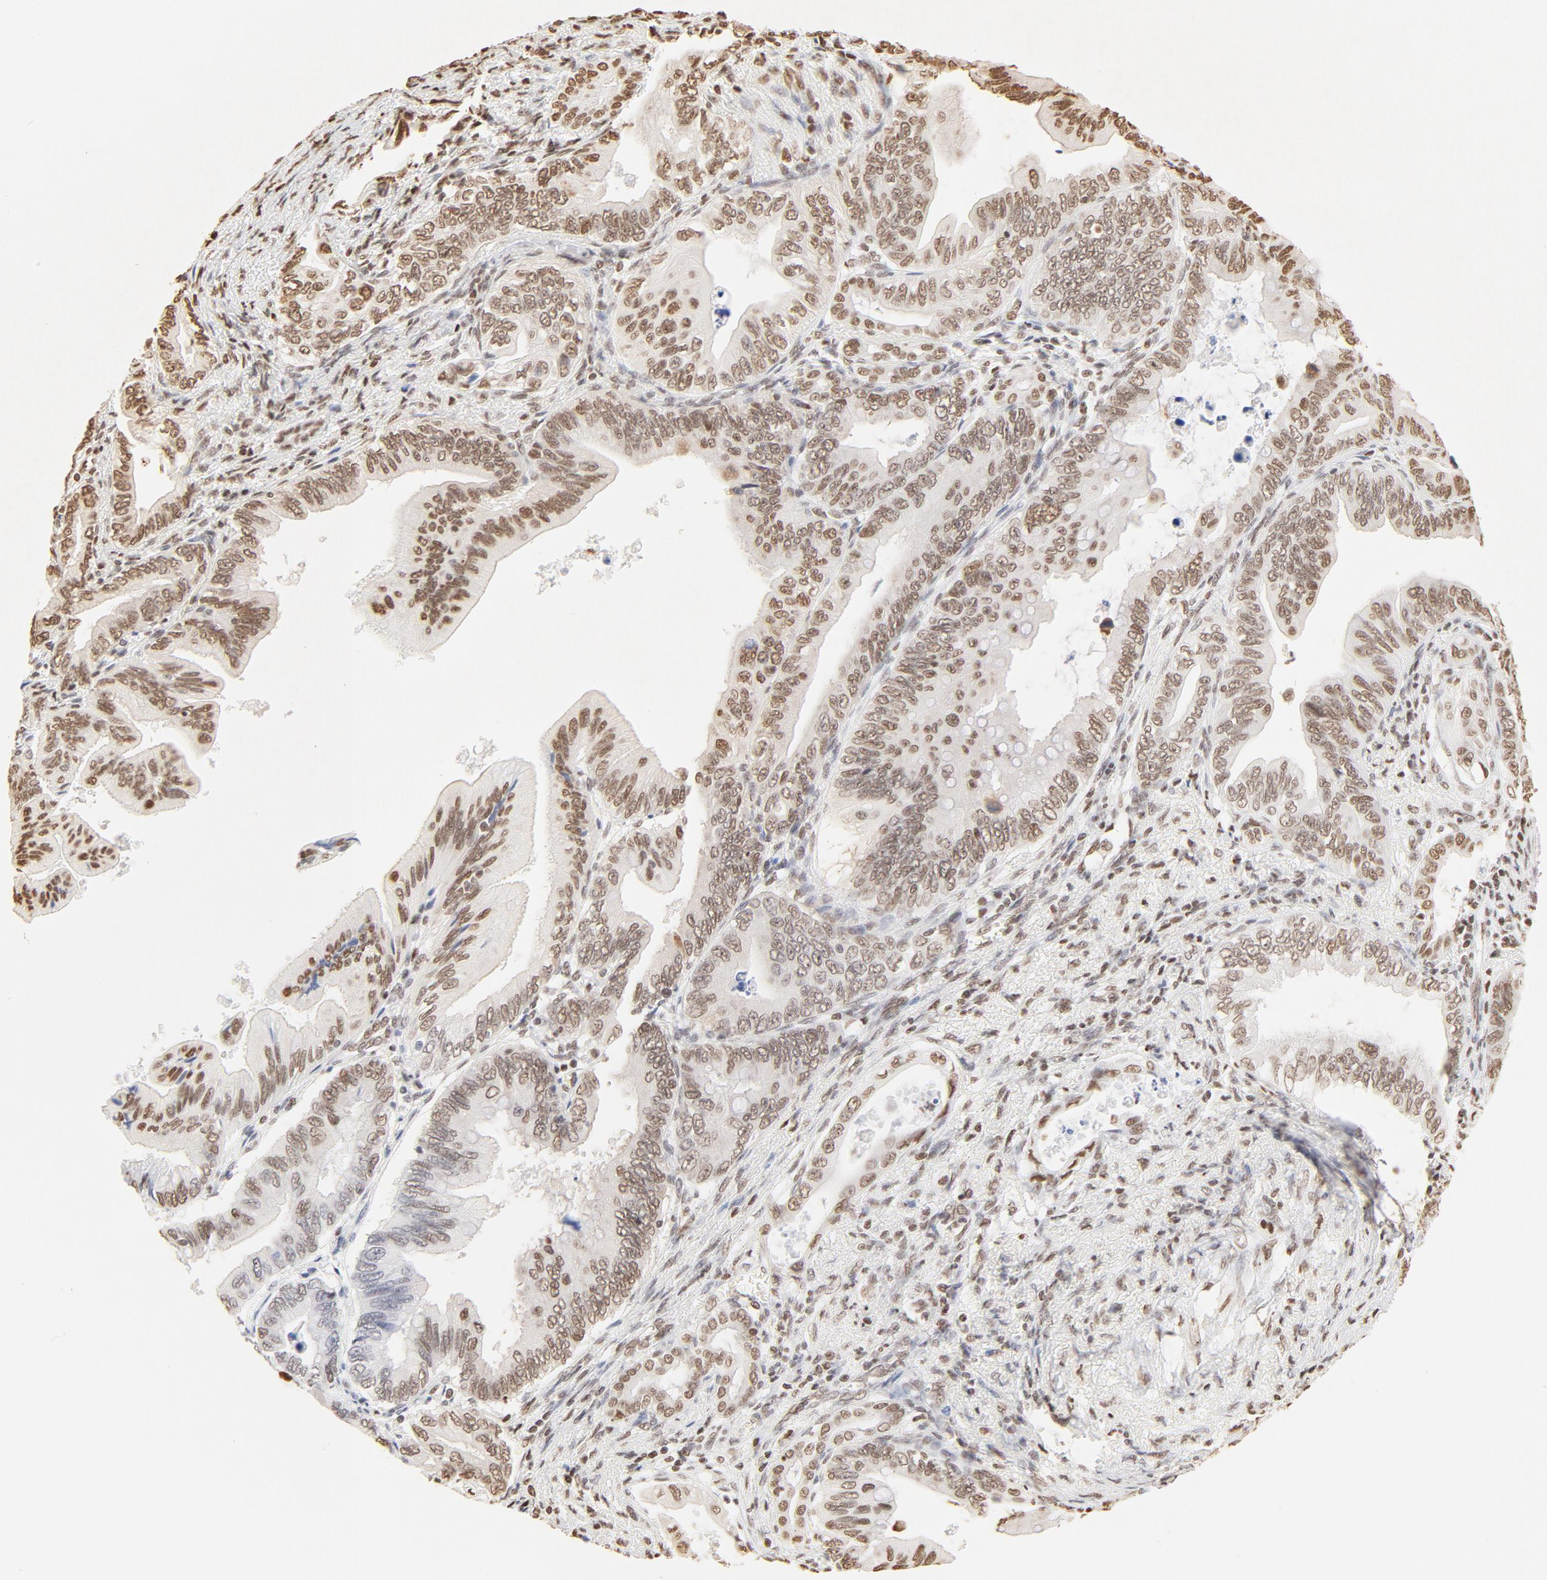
{"staining": {"intensity": "moderate", "quantity": ">75%", "location": "nuclear"}, "tissue": "pancreatic cancer", "cell_type": "Tumor cells", "image_type": "cancer", "snomed": [{"axis": "morphology", "description": "Adenocarcinoma, NOS"}, {"axis": "topography", "description": "Pancreas"}], "caption": "Tumor cells exhibit moderate nuclear positivity in approximately >75% of cells in adenocarcinoma (pancreatic).", "gene": "ZNF540", "patient": {"sex": "female", "age": 66}}